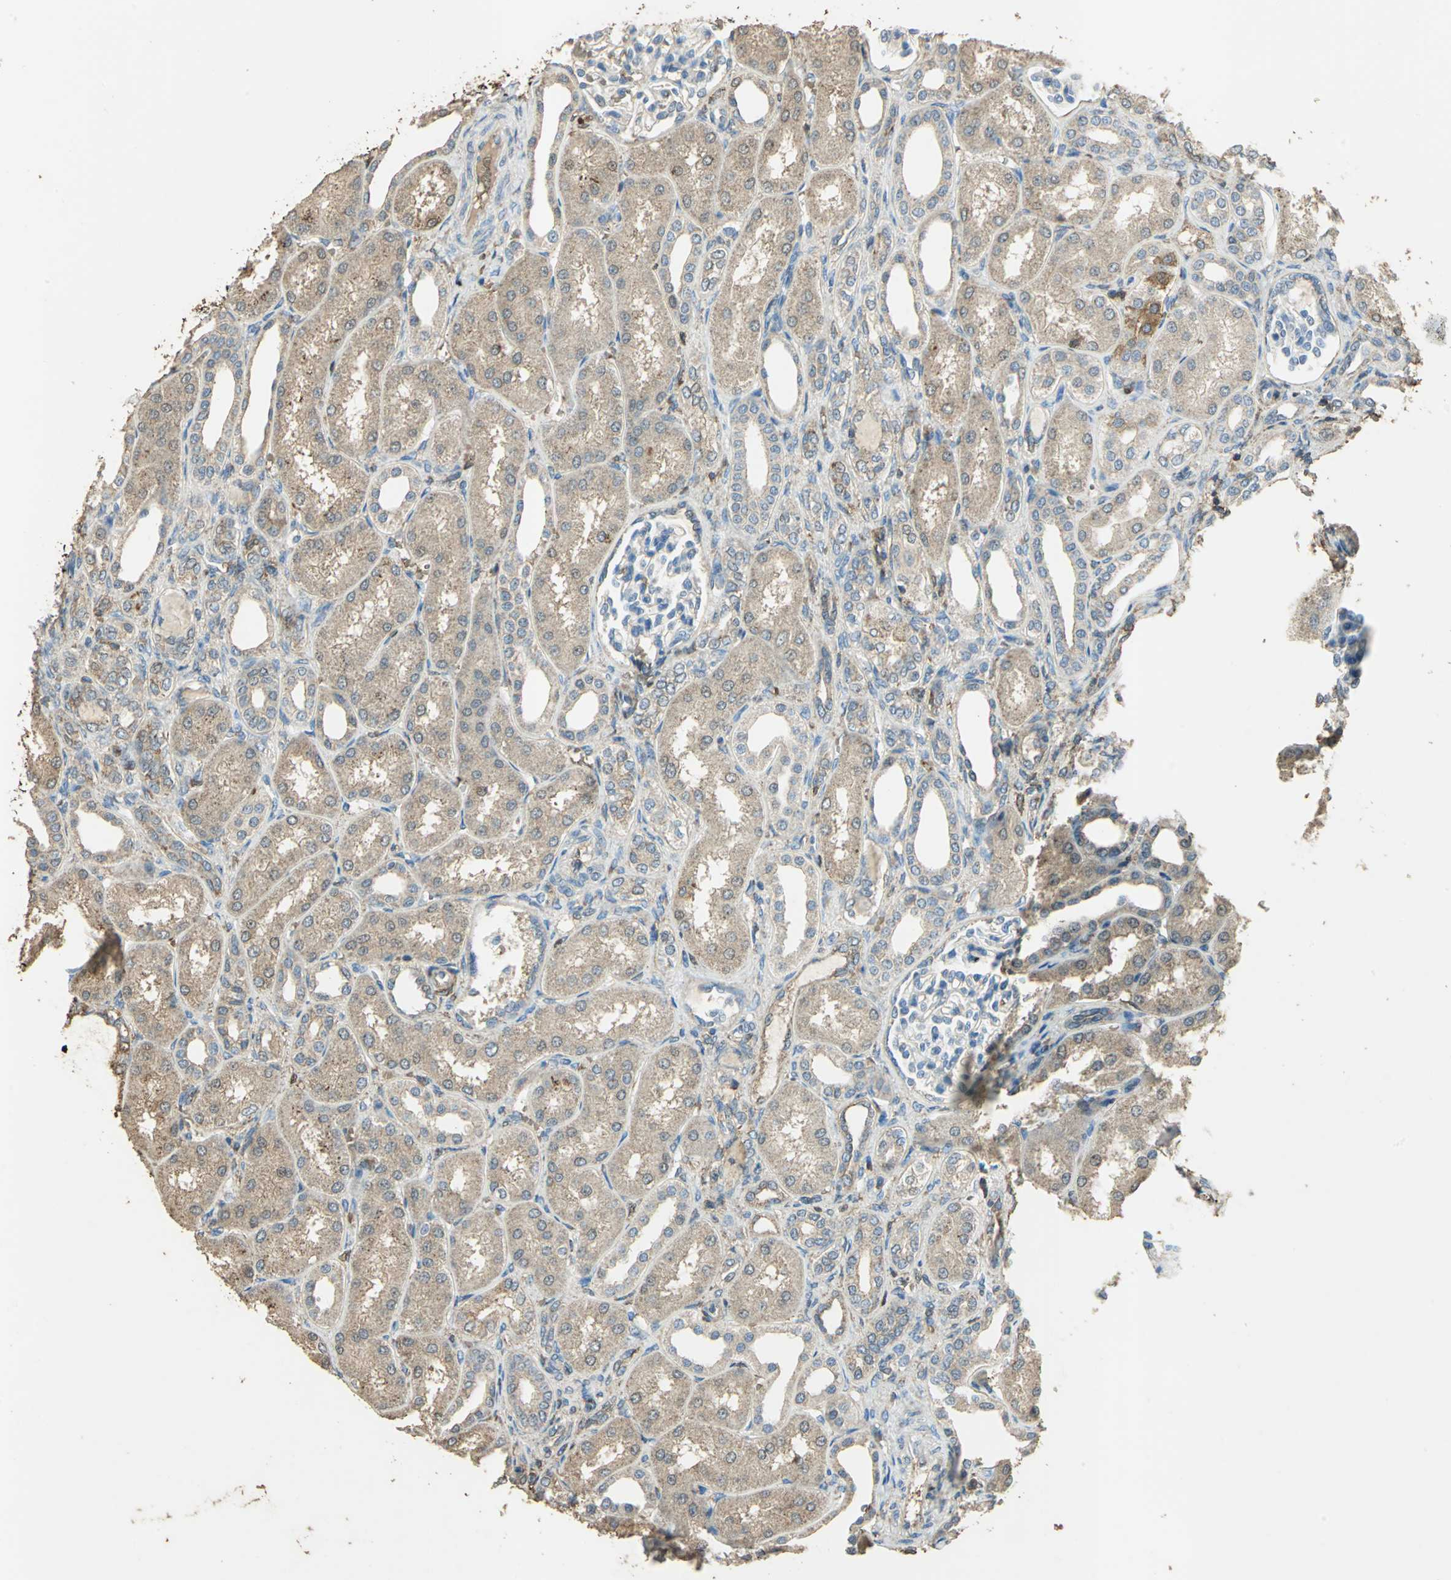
{"staining": {"intensity": "moderate", "quantity": "25%-75%", "location": "cytoplasmic/membranous"}, "tissue": "kidney", "cell_type": "Cells in glomeruli", "image_type": "normal", "snomed": [{"axis": "morphology", "description": "Normal tissue, NOS"}, {"axis": "topography", "description": "Kidney"}], "caption": "The histopathology image exhibits a brown stain indicating the presence of a protein in the cytoplasmic/membranous of cells in glomeruli in kidney. The protein is stained brown, and the nuclei are stained in blue (DAB (3,3'-diaminobenzidine) IHC with brightfield microscopy, high magnification).", "gene": "TRAPPC2", "patient": {"sex": "male", "age": 7}}